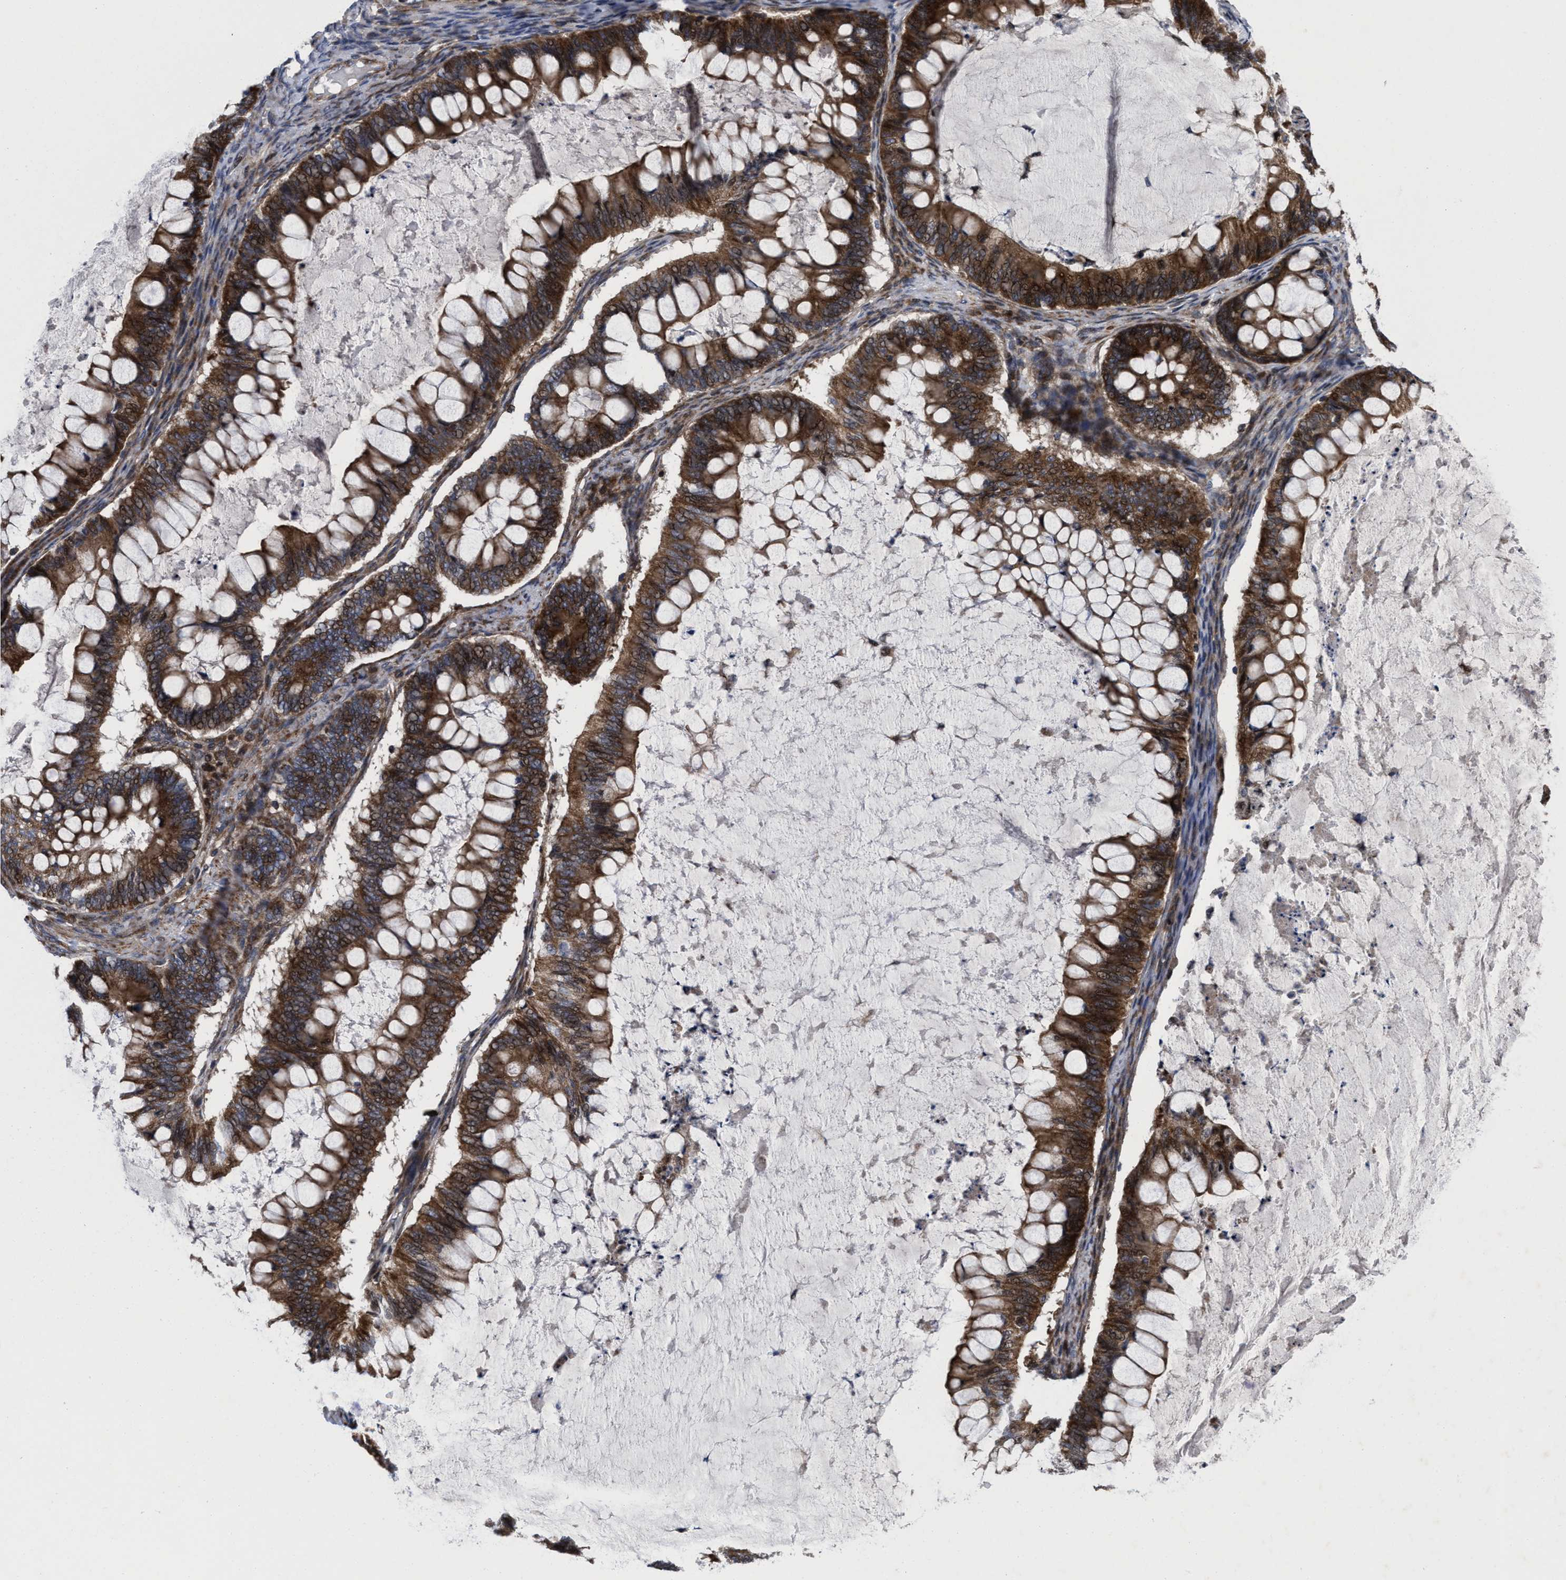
{"staining": {"intensity": "strong", "quantity": ">75%", "location": "cytoplasmic/membranous"}, "tissue": "ovarian cancer", "cell_type": "Tumor cells", "image_type": "cancer", "snomed": [{"axis": "morphology", "description": "Cystadenocarcinoma, mucinous, NOS"}, {"axis": "topography", "description": "Ovary"}], "caption": "Ovarian cancer (mucinous cystadenocarcinoma) was stained to show a protein in brown. There is high levels of strong cytoplasmic/membranous staining in approximately >75% of tumor cells.", "gene": "MRPL50", "patient": {"sex": "female", "age": 61}}